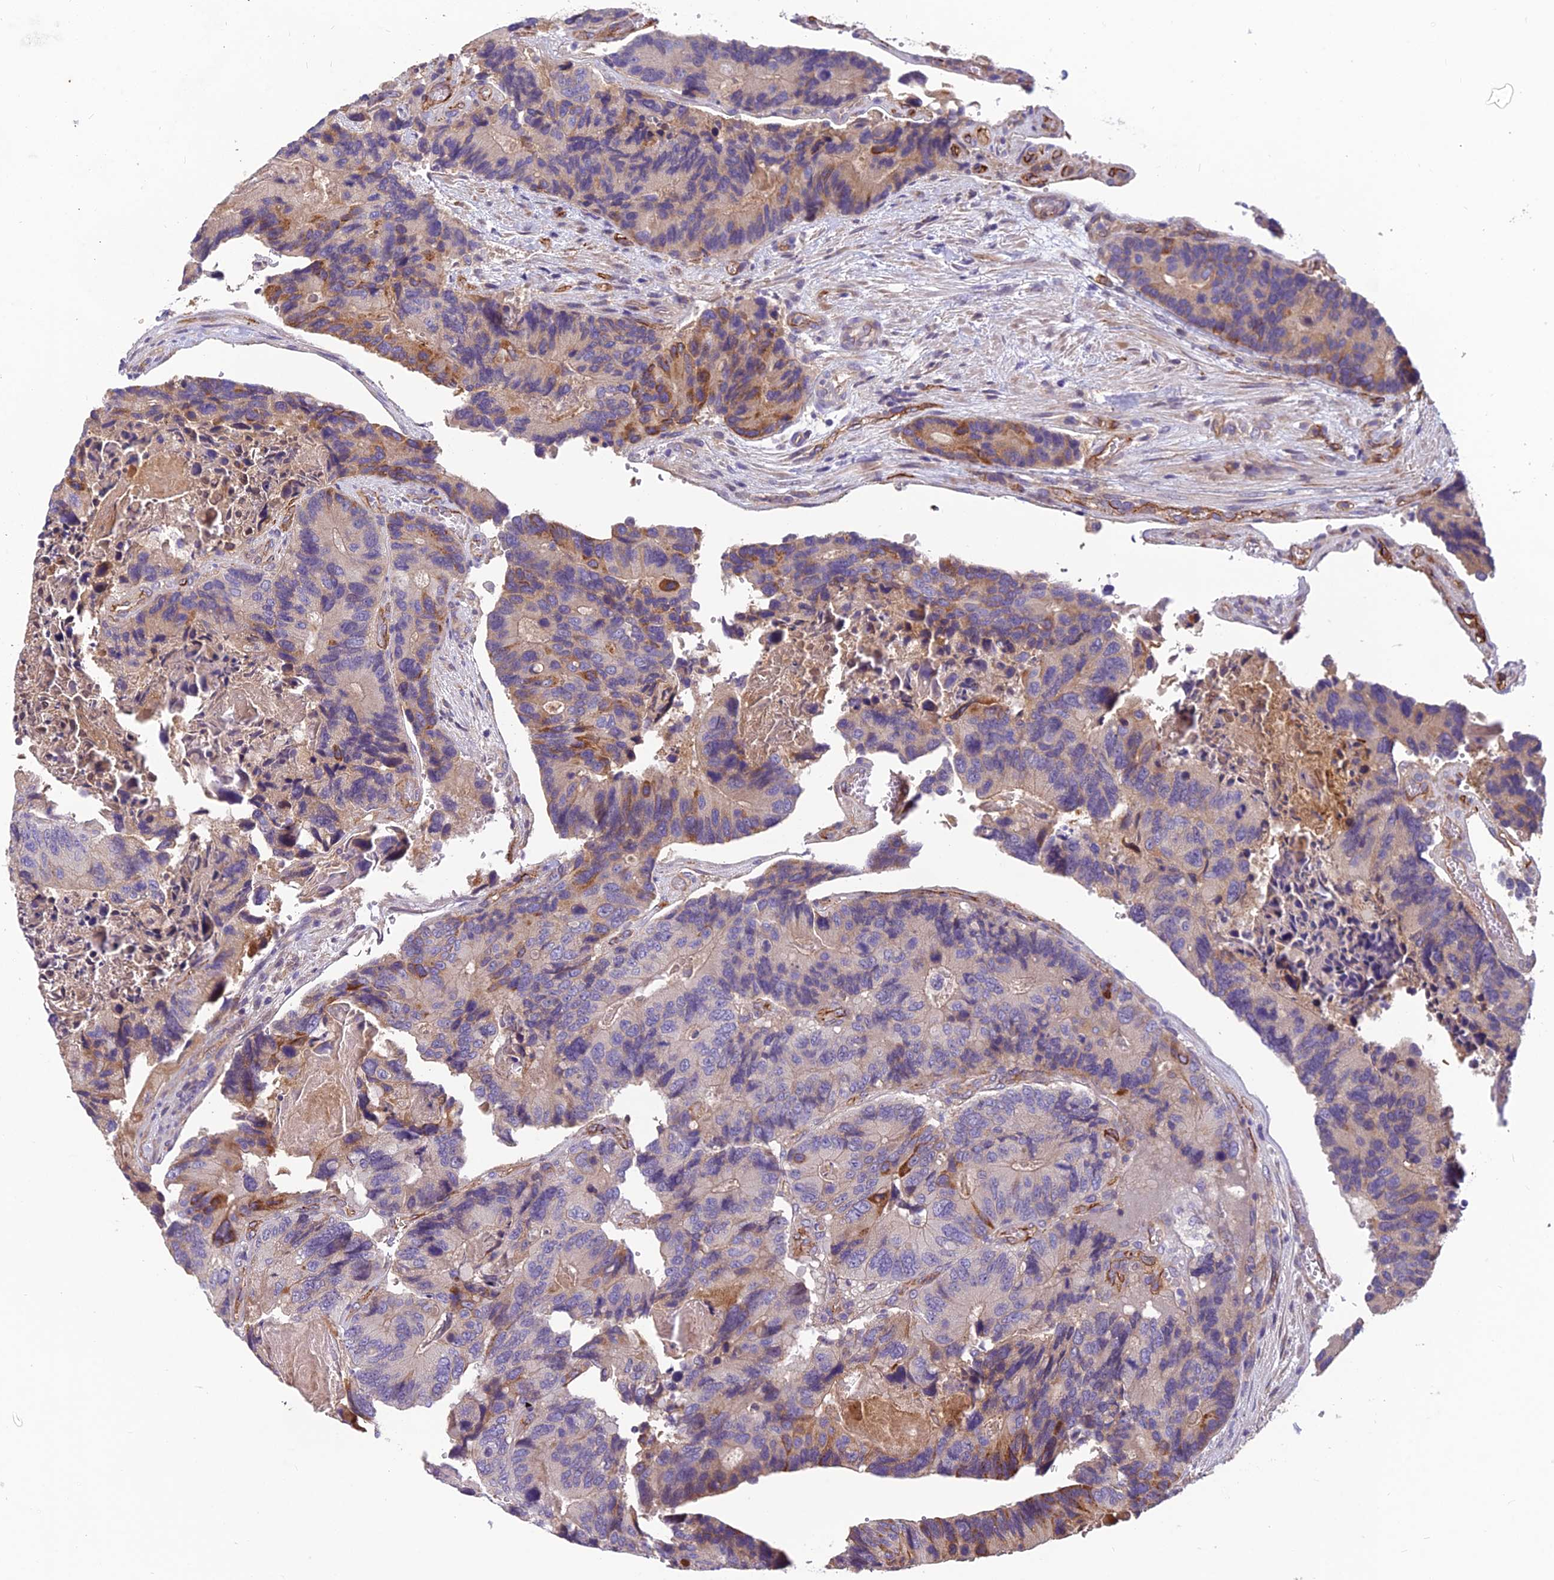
{"staining": {"intensity": "moderate", "quantity": "<25%", "location": "cytoplasmic/membranous"}, "tissue": "colorectal cancer", "cell_type": "Tumor cells", "image_type": "cancer", "snomed": [{"axis": "morphology", "description": "Adenocarcinoma, NOS"}, {"axis": "topography", "description": "Colon"}], "caption": "The immunohistochemical stain highlights moderate cytoplasmic/membranous expression in tumor cells of colorectal cancer tissue.", "gene": "TSPAN15", "patient": {"sex": "male", "age": 84}}